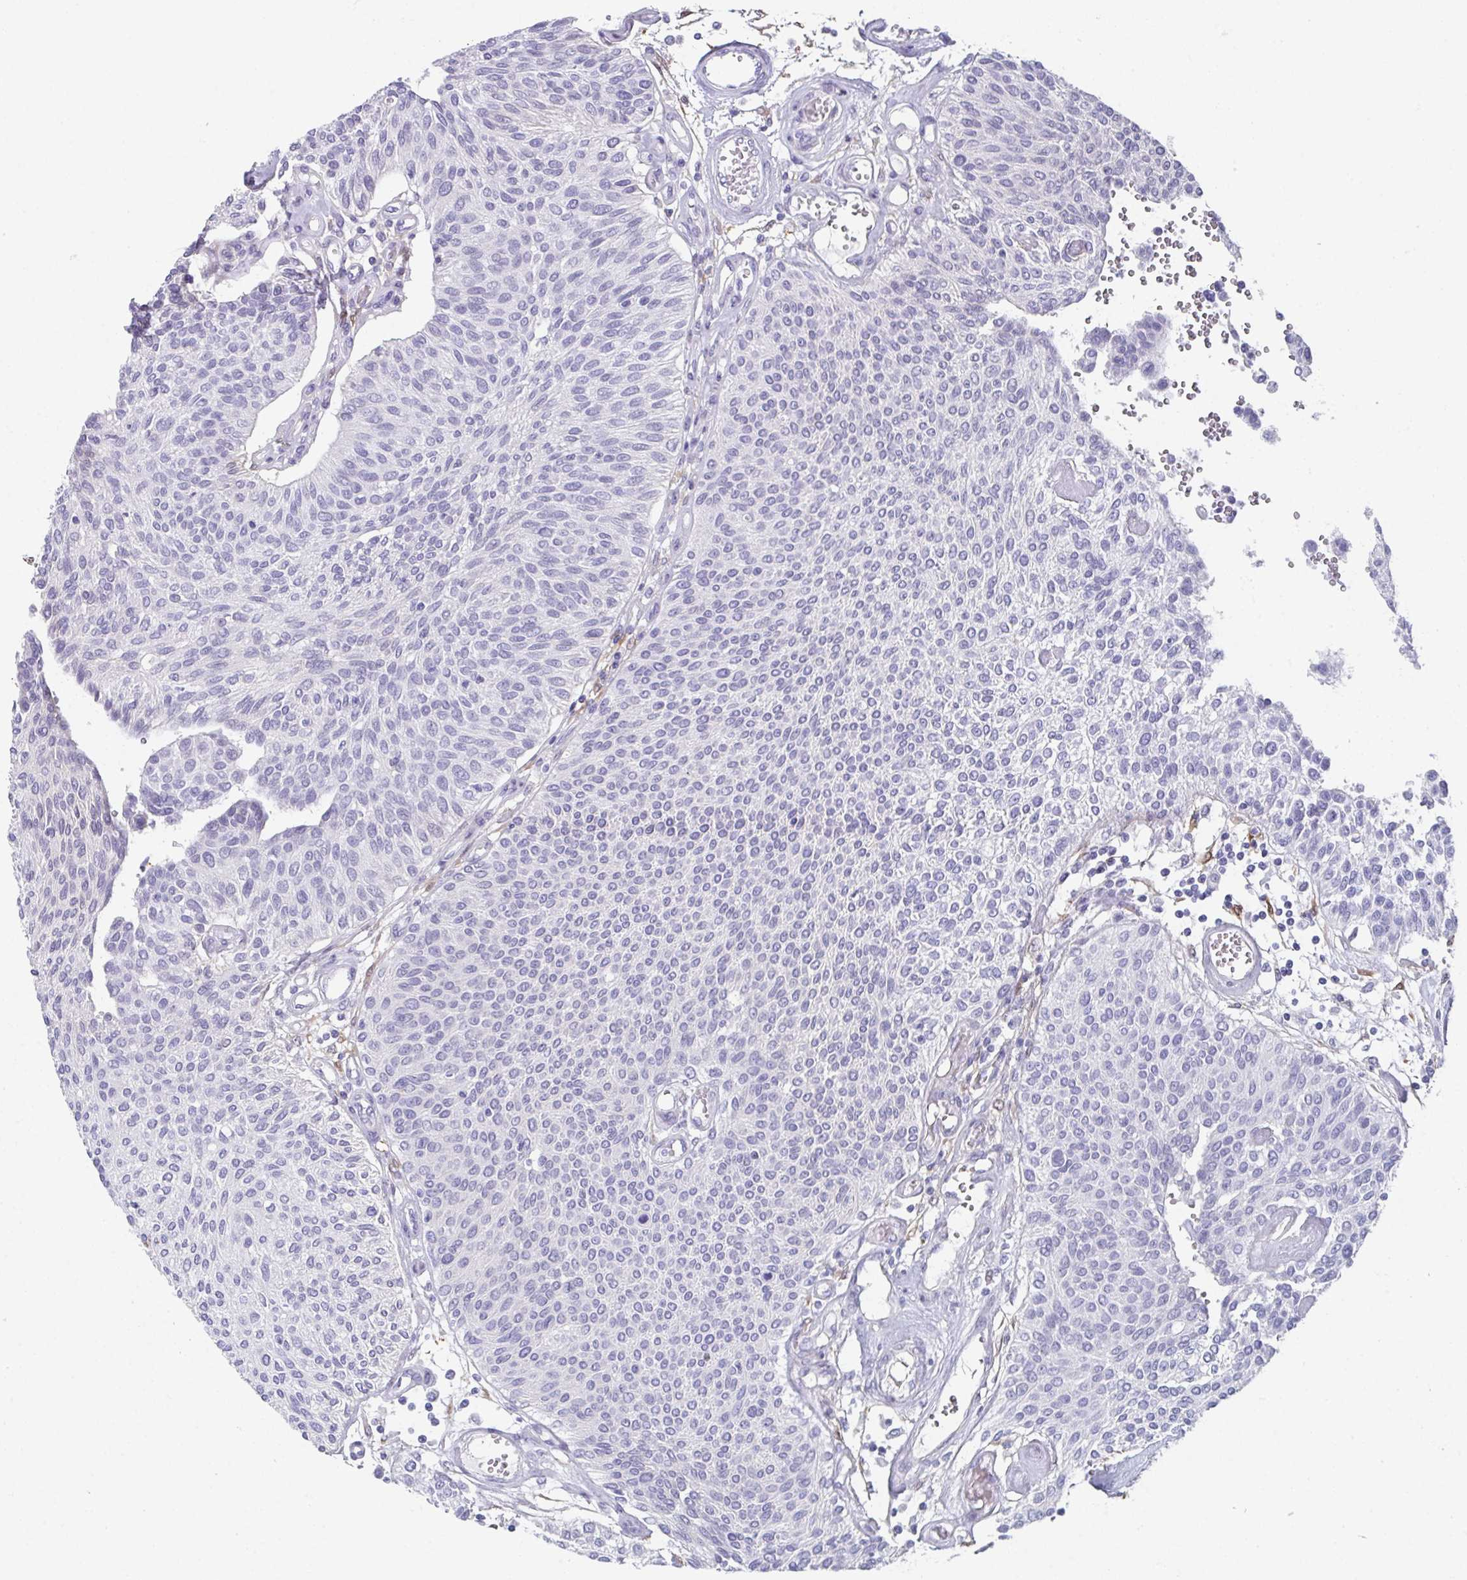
{"staining": {"intensity": "negative", "quantity": "none", "location": "none"}, "tissue": "urothelial cancer", "cell_type": "Tumor cells", "image_type": "cancer", "snomed": [{"axis": "morphology", "description": "Urothelial carcinoma, NOS"}, {"axis": "topography", "description": "Urinary bladder"}], "caption": "Urothelial cancer stained for a protein using immunohistochemistry exhibits no positivity tumor cells.", "gene": "RBP1", "patient": {"sex": "male", "age": 55}}